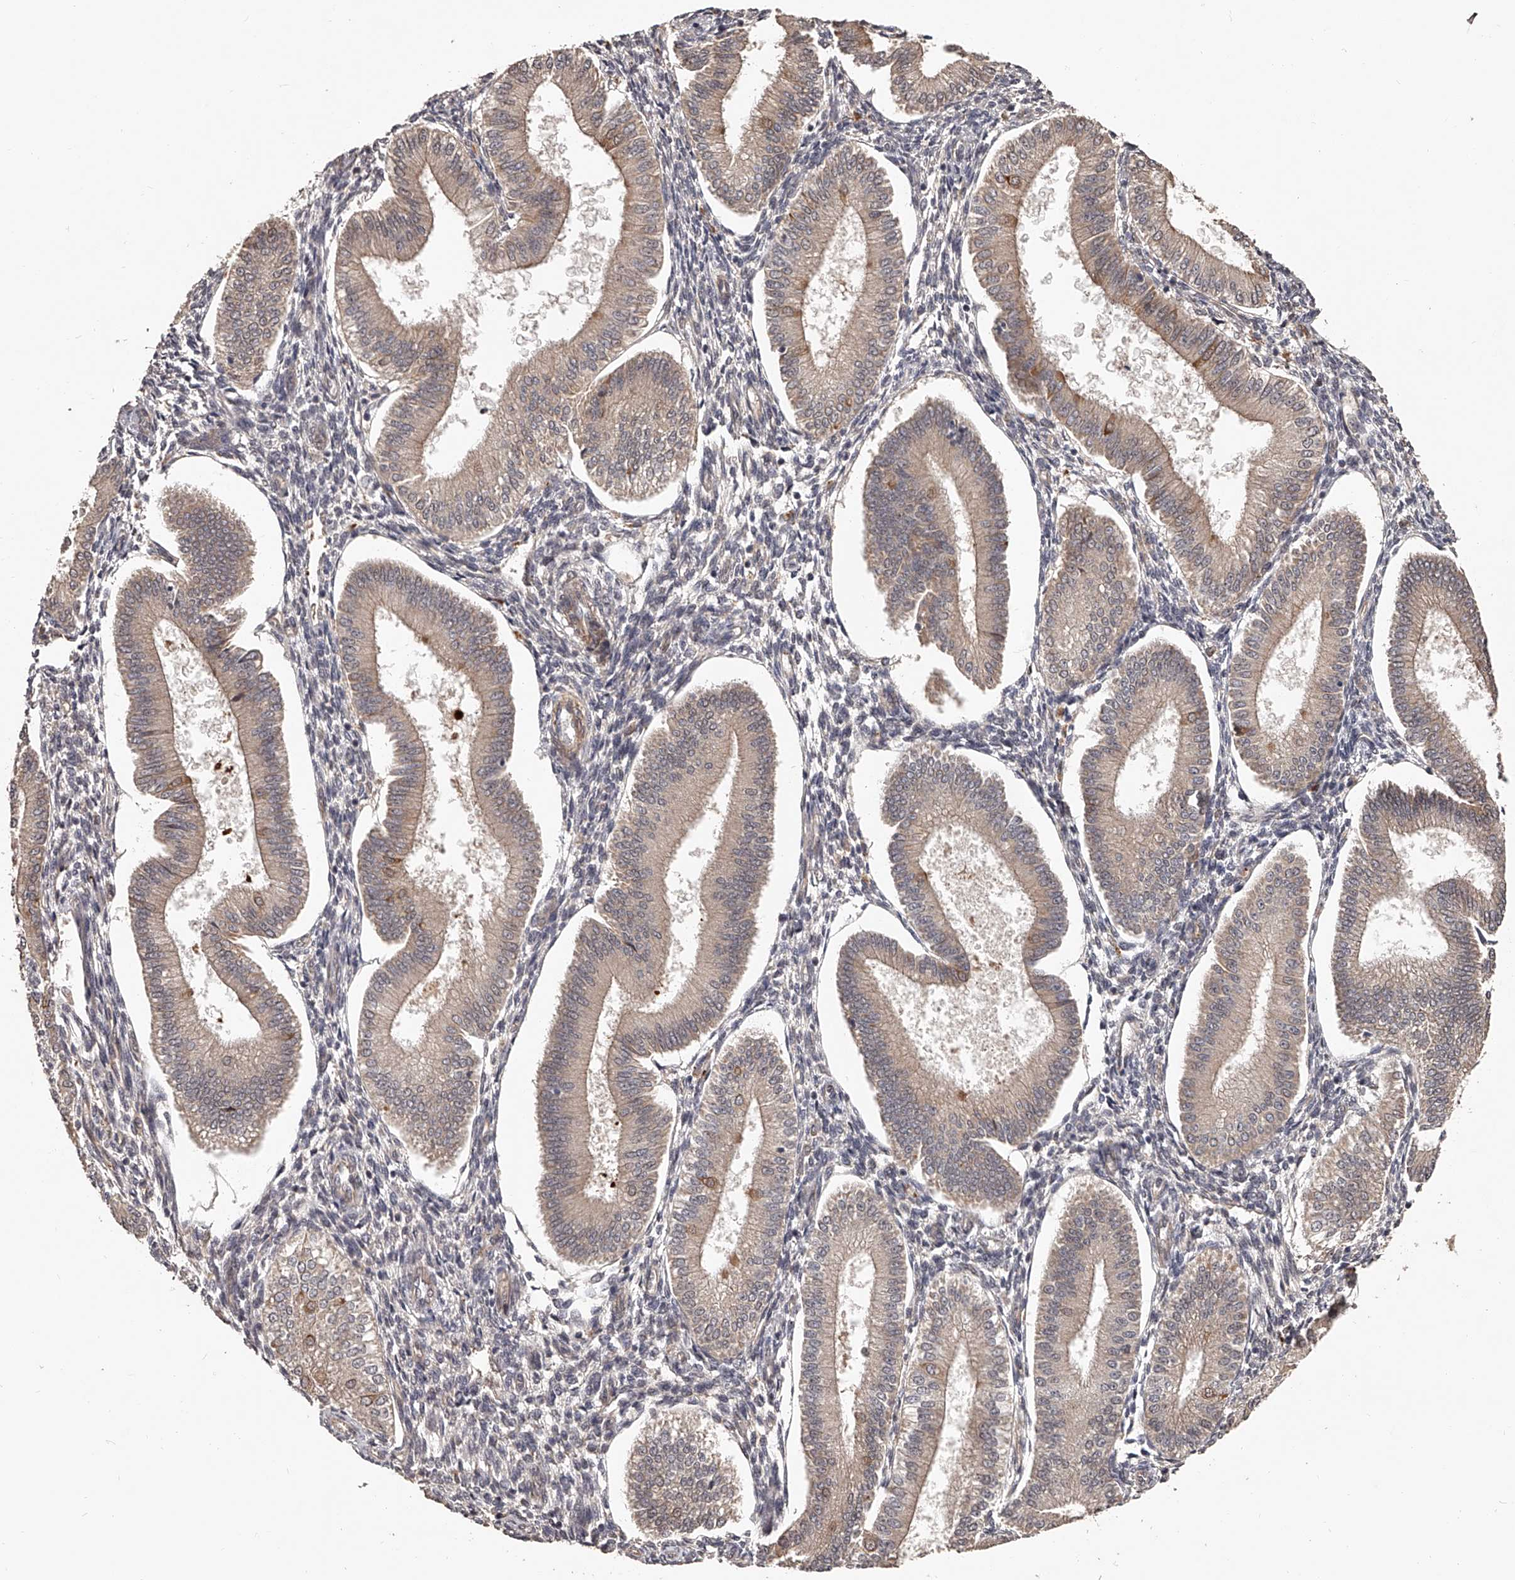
{"staining": {"intensity": "weak", "quantity": "25%-75%", "location": "cytoplasmic/membranous"}, "tissue": "endometrium", "cell_type": "Cells in endometrial stroma", "image_type": "normal", "snomed": [{"axis": "morphology", "description": "Normal tissue, NOS"}, {"axis": "topography", "description": "Endometrium"}], "caption": "Immunohistochemistry staining of unremarkable endometrium, which demonstrates low levels of weak cytoplasmic/membranous positivity in about 25%-75% of cells in endometrial stroma indicating weak cytoplasmic/membranous protein staining. The staining was performed using DAB (brown) for protein detection and nuclei were counterstained in hematoxylin (blue).", "gene": "URGCP", "patient": {"sex": "female", "age": 39}}